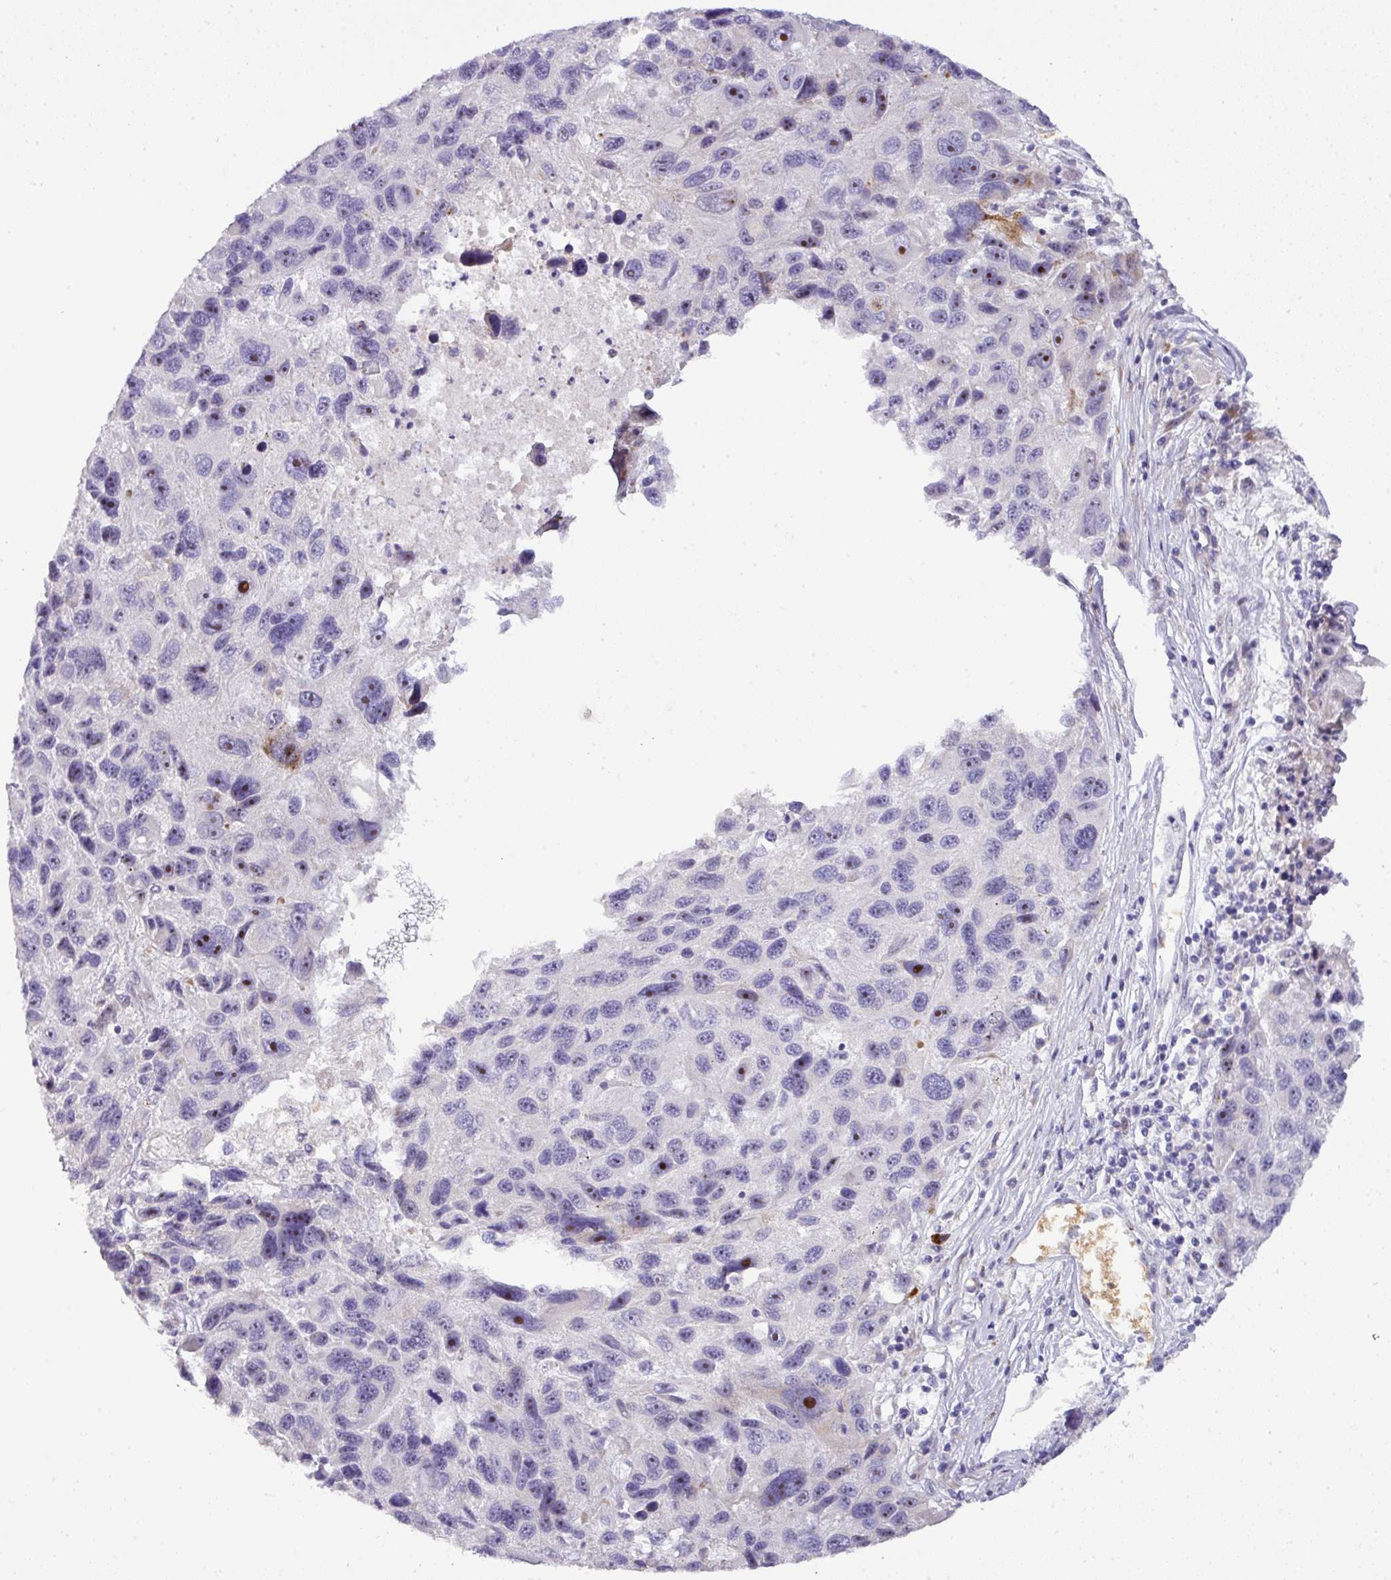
{"staining": {"intensity": "moderate", "quantity": "25%-75%", "location": "nuclear"}, "tissue": "melanoma", "cell_type": "Tumor cells", "image_type": "cancer", "snomed": [{"axis": "morphology", "description": "Malignant melanoma, NOS"}, {"axis": "topography", "description": "Skin"}], "caption": "This photomicrograph demonstrates immunohistochemistry (IHC) staining of malignant melanoma, with medium moderate nuclear positivity in about 25%-75% of tumor cells.", "gene": "ATP6V1F", "patient": {"sex": "male", "age": 53}}